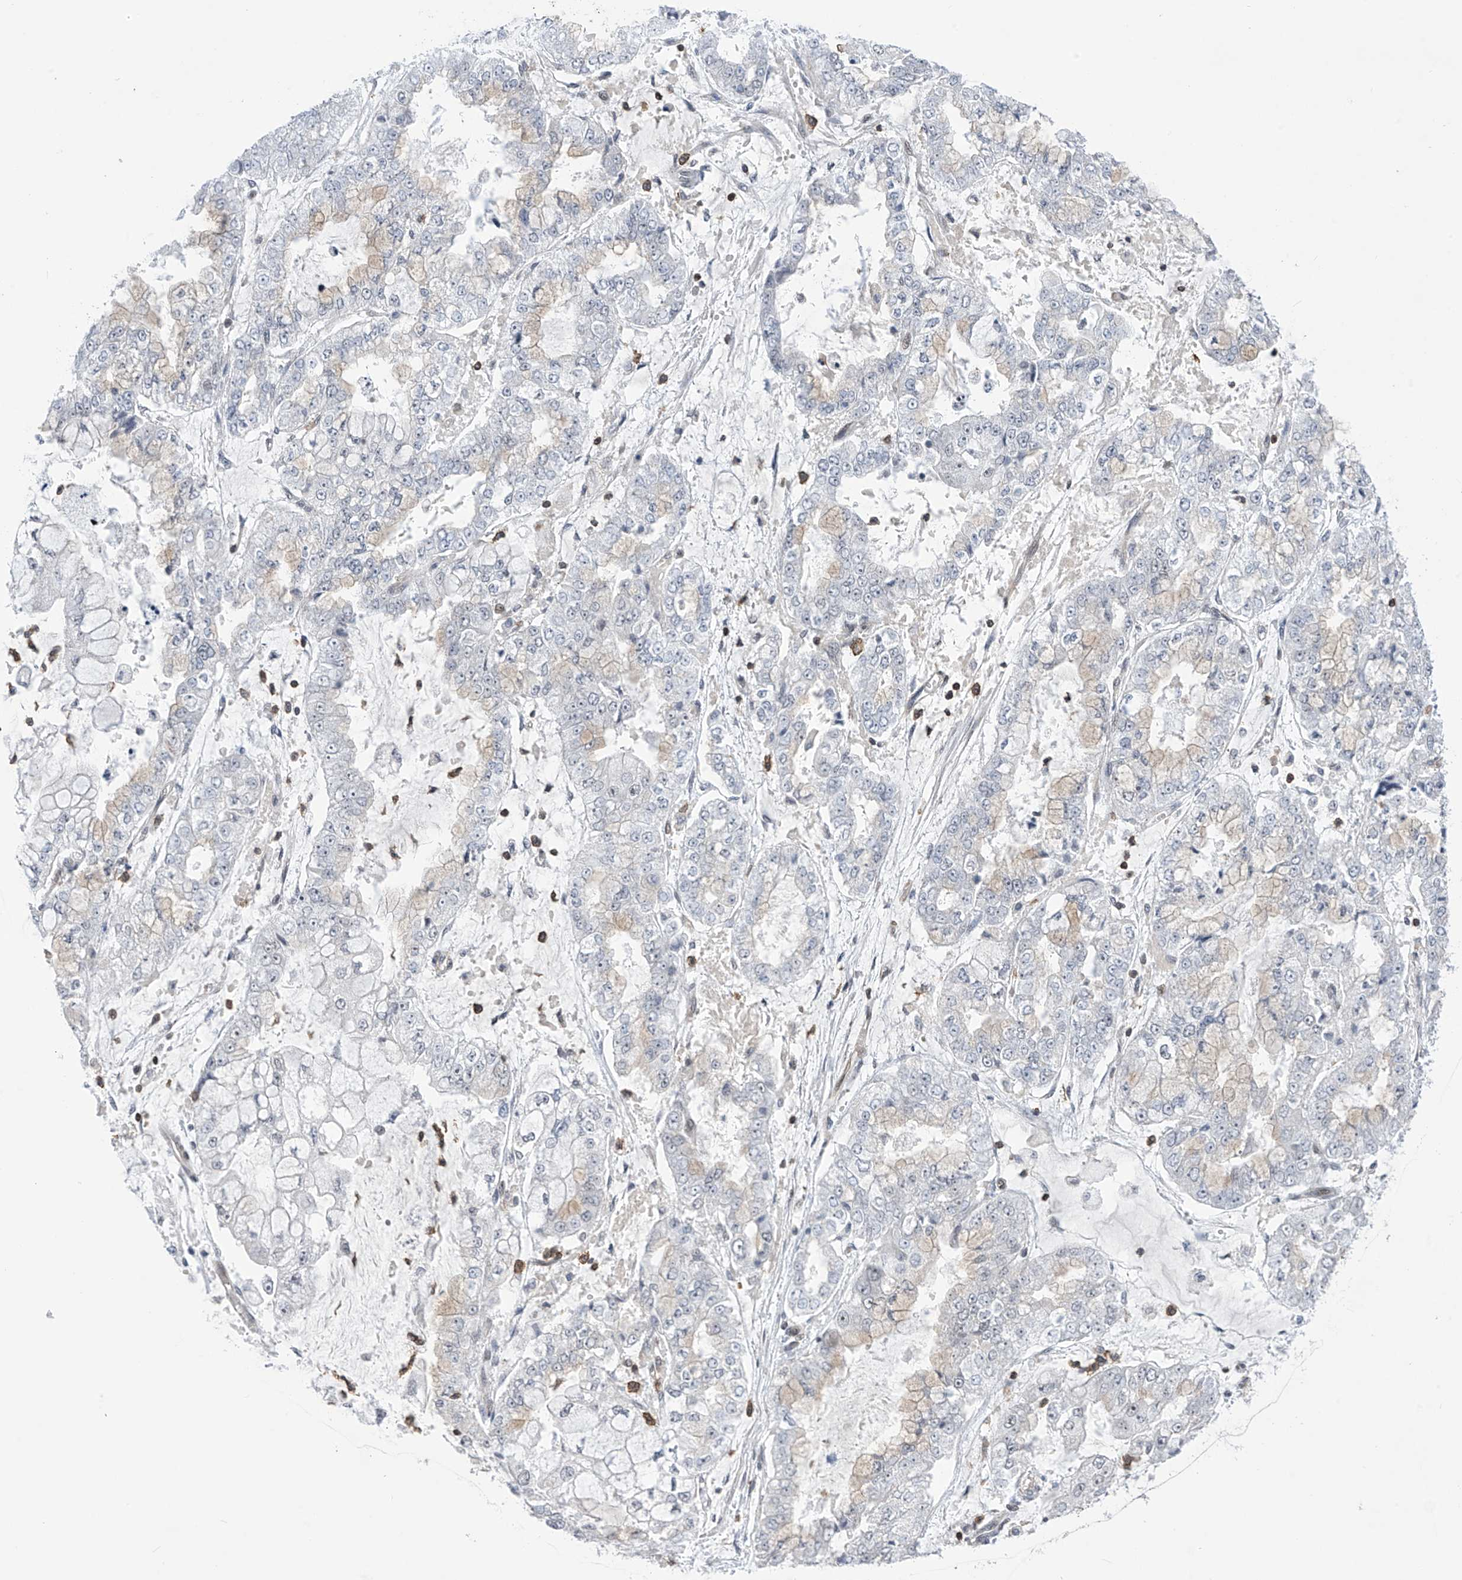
{"staining": {"intensity": "negative", "quantity": "none", "location": "none"}, "tissue": "stomach cancer", "cell_type": "Tumor cells", "image_type": "cancer", "snomed": [{"axis": "morphology", "description": "Adenocarcinoma, NOS"}, {"axis": "topography", "description": "Stomach"}], "caption": "Tumor cells are negative for brown protein staining in stomach cancer.", "gene": "MSL3", "patient": {"sex": "male", "age": 76}}